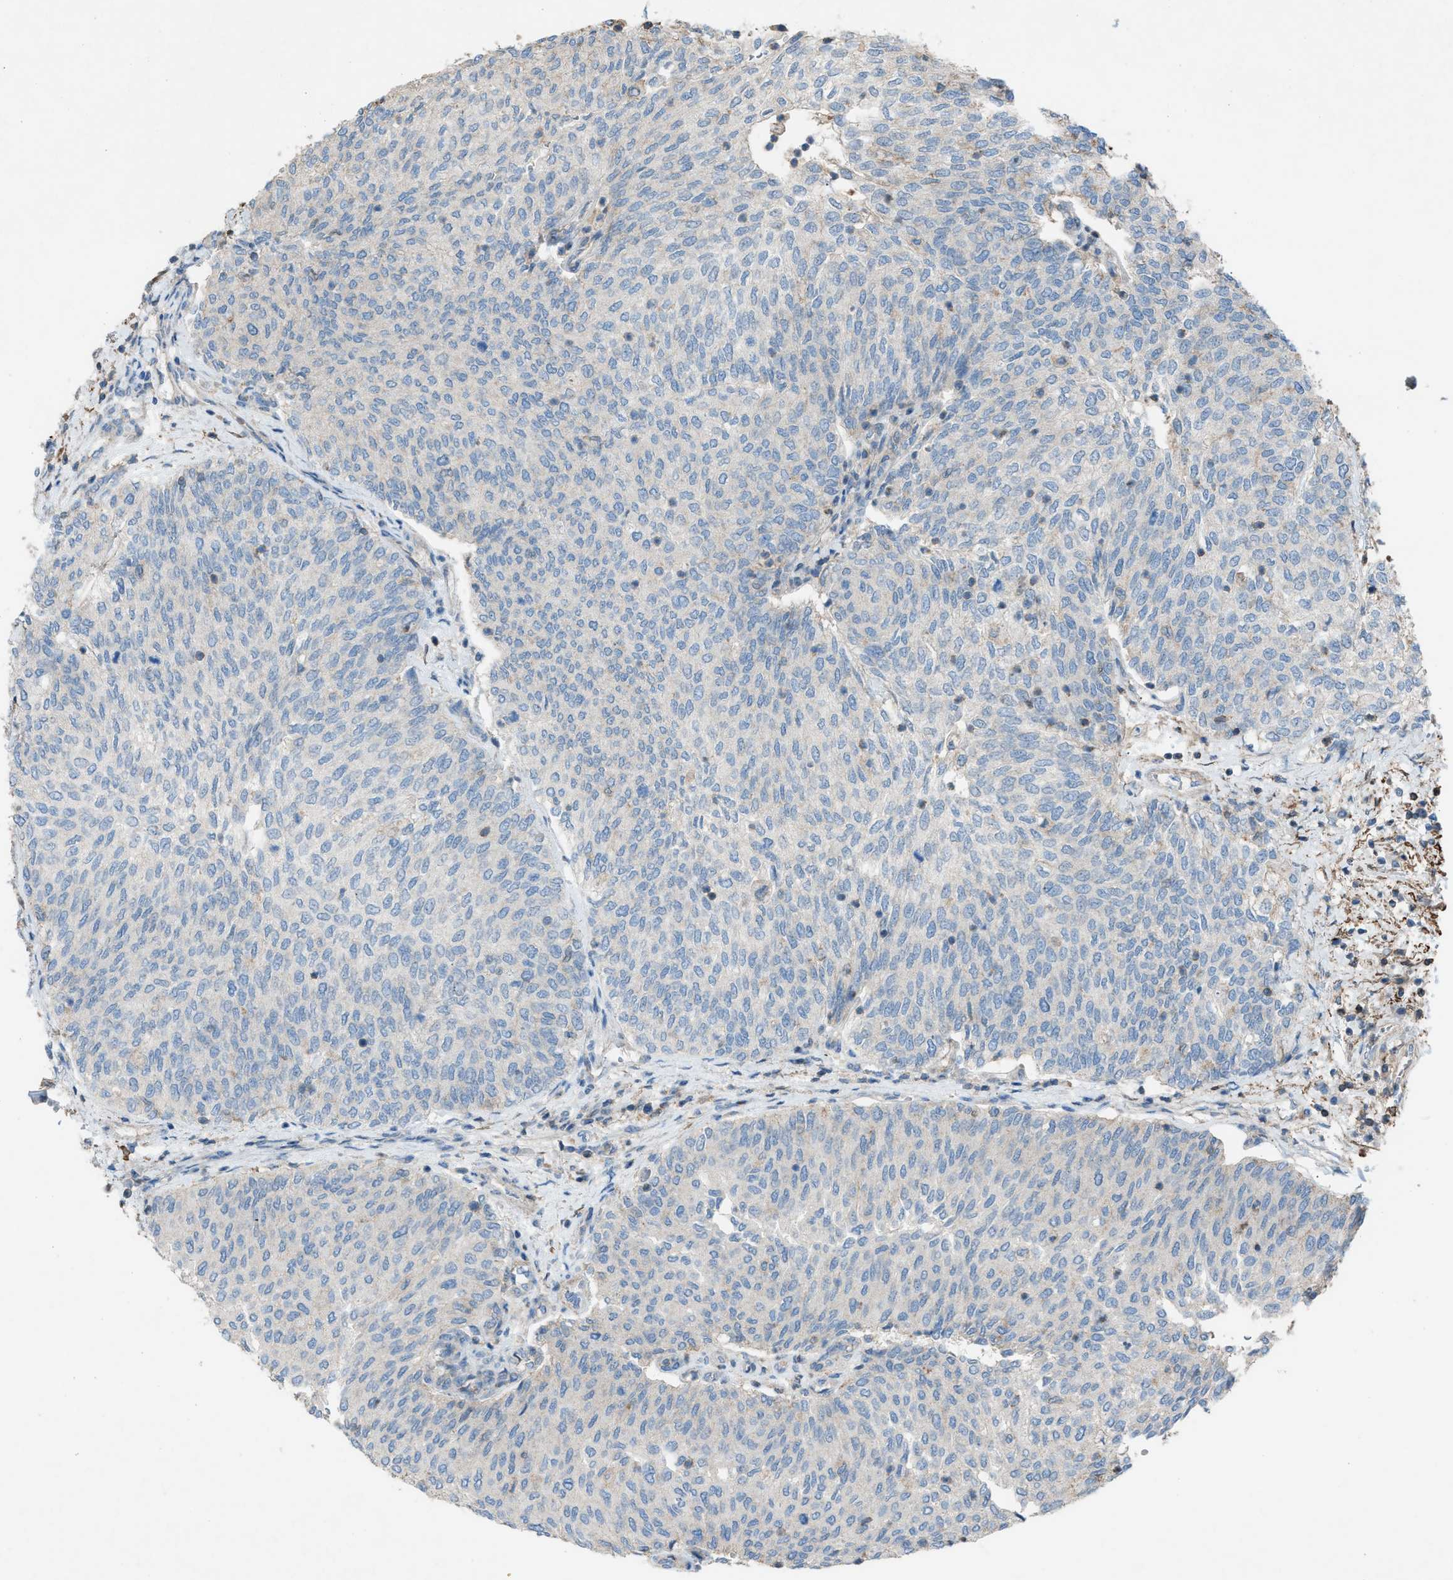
{"staining": {"intensity": "negative", "quantity": "none", "location": "none"}, "tissue": "urothelial cancer", "cell_type": "Tumor cells", "image_type": "cancer", "snomed": [{"axis": "morphology", "description": "Urothelial carcinoma, Low grade"}, {"axis": "topography", "description": "Urinary bladder"}], "caption": "Human urothelial carcinoma (low-grade) stained for a protein using immunohistochemistry exhibits no expression in tumor cells.", "gene": "NCK2", "patient": {"sex": "female", "age": 79}}